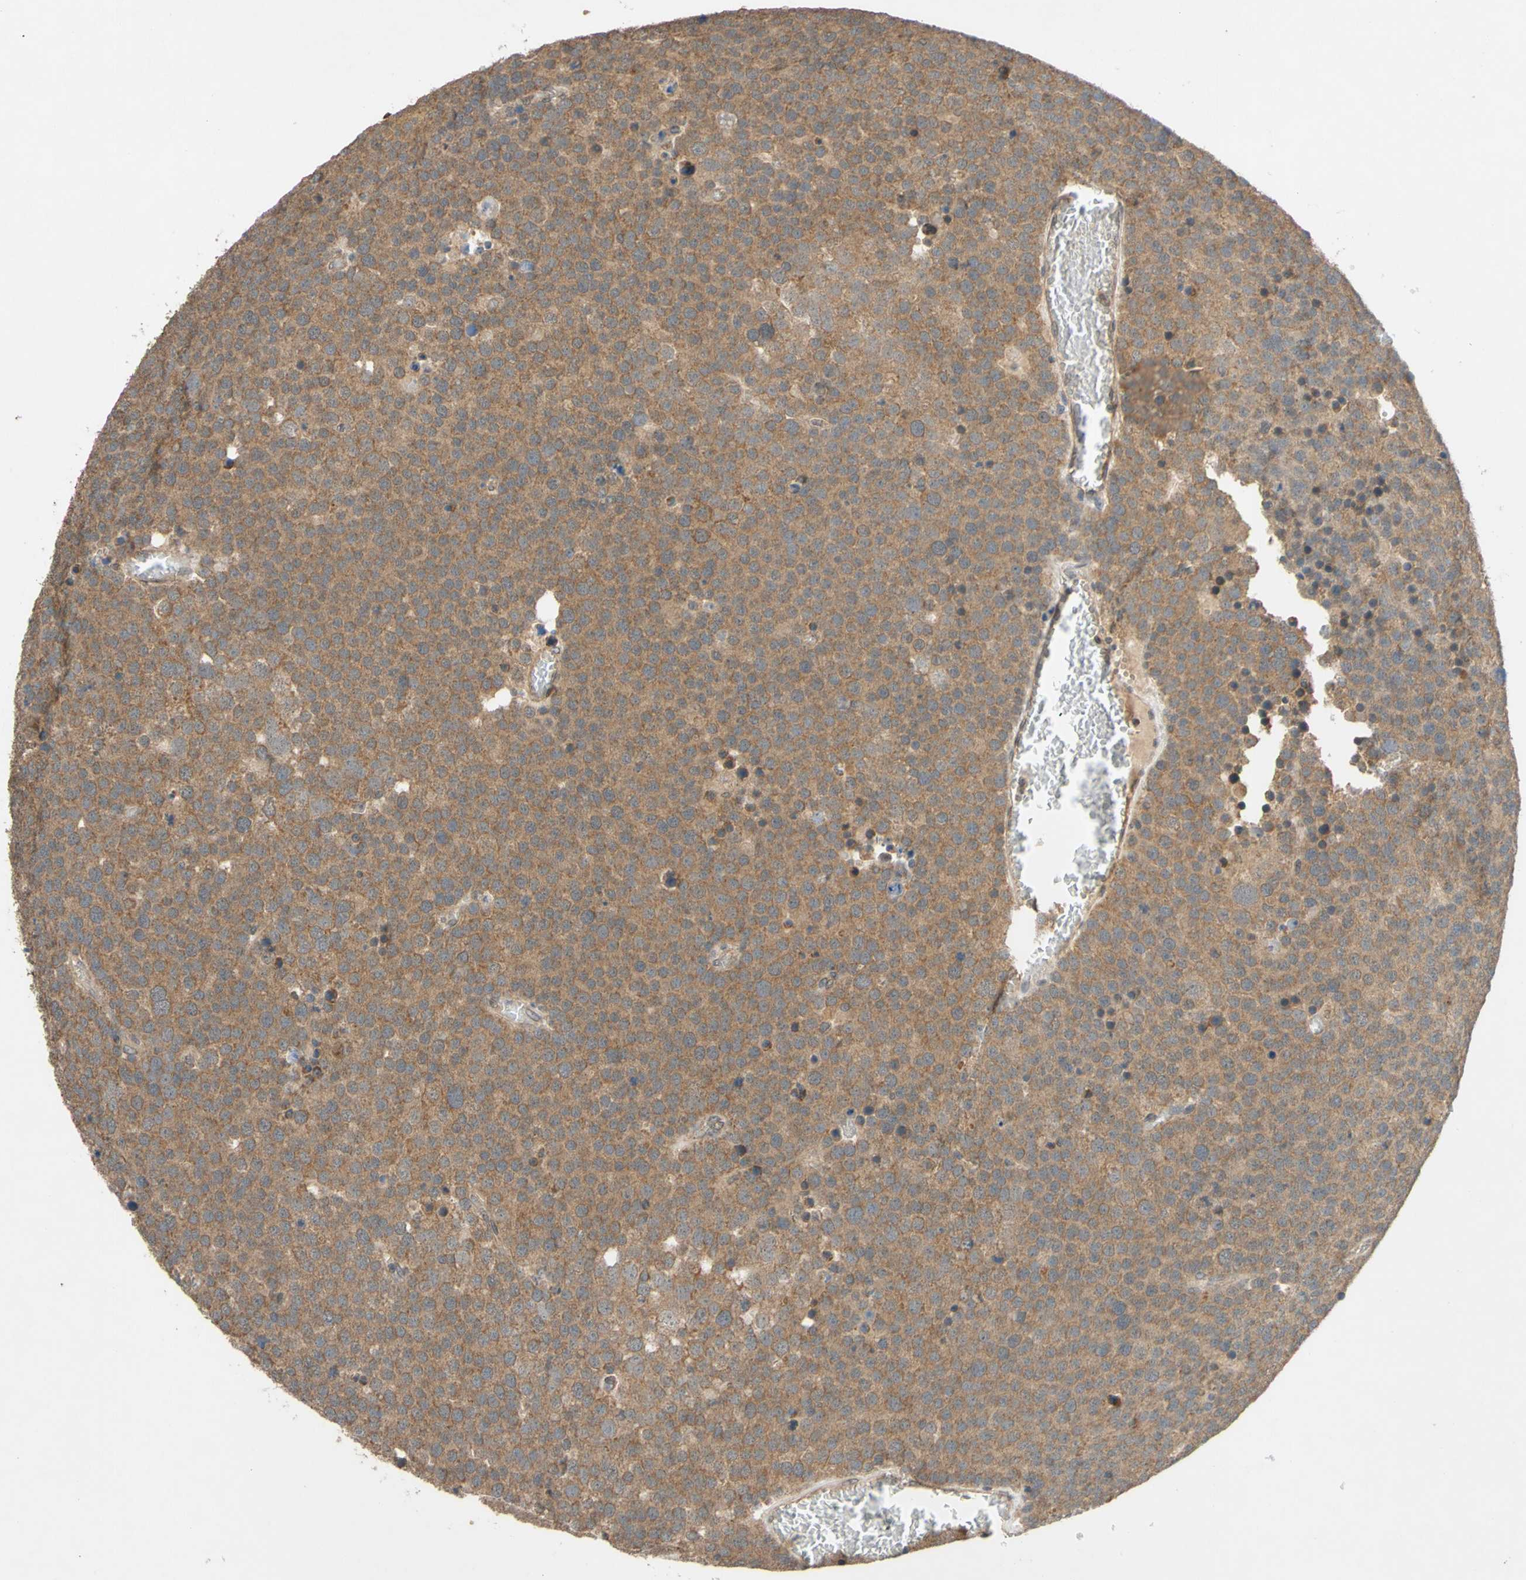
{"staining": {"intensity": "moderate", "quantity": ">75%", "location": "cytoplasmic/membranous"}, "tissue": "testis cancer", "cell_type": "Tumor cells", "image_type": "cancer", "snomed": [{"axis": "morphology", "description": "Seminoma, NOS"}, {"axis": "topography", "description": "Testis"}], "caption": "This image reveals testis seminoma stained with immunohistochemistry (IHC) to label a protein in brown. The cytoplasmic/membranous of tumor cells show moderate positivity for the protein. Nuclei are counter-stained blue.", "gene": "CD164", "patient": {"sex": "male", "age": 71}}